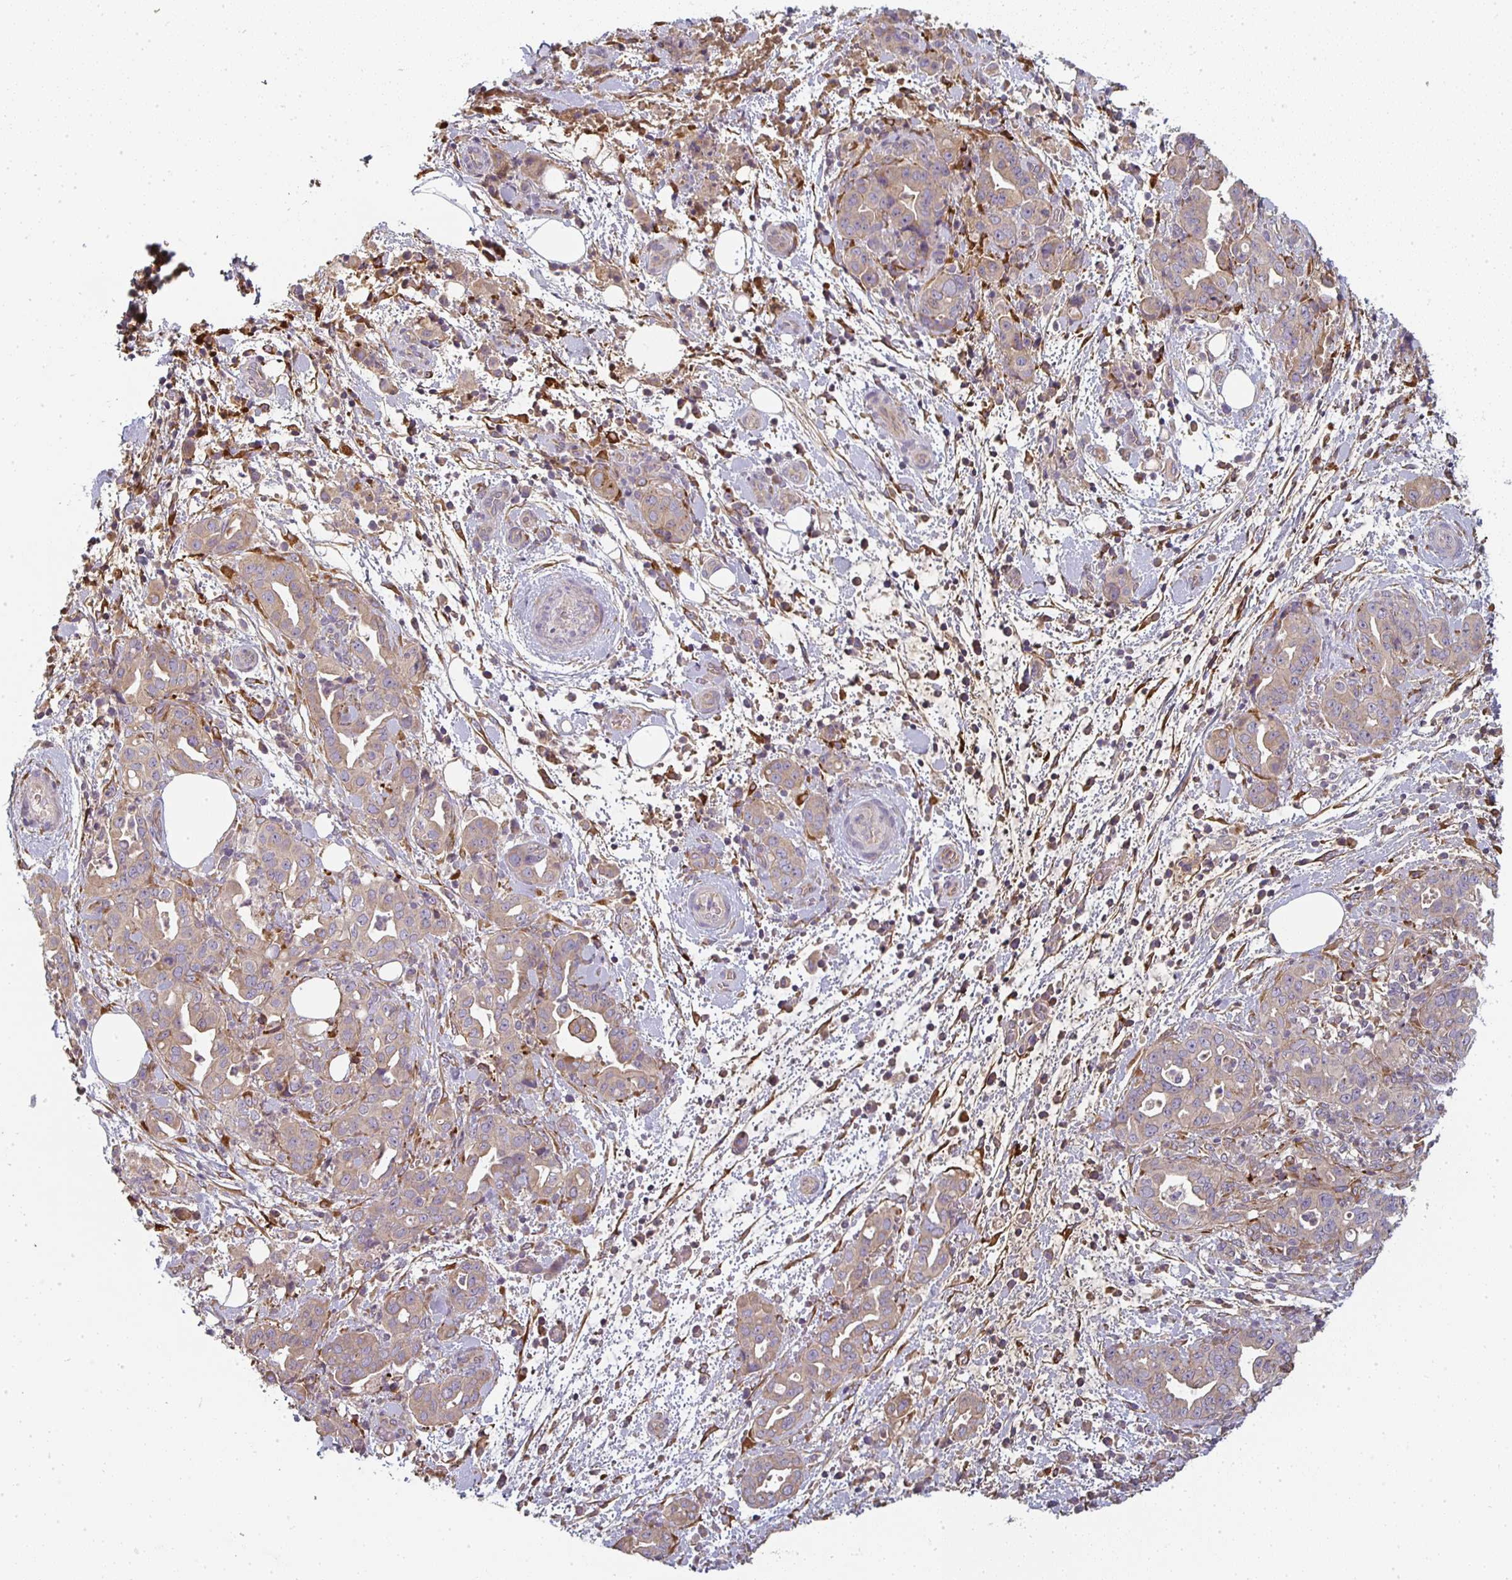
{"staining": {"intensity": "weak", "quantity": "25%-75%", "location": "cytoplasmic/membranous"}, "tissue": "pancreatic cancer", "cell_type": "Tumor cells", "image_type": "cancer", "snomed": [{"axis": "morphology", "description": "Normal tissue, NOS"}, {"axis": "morphology", "description": "Adenocarcinoma, NOS"}, {"axis": "topography", "description": "Lymph node"}, {"axis": "topography", "description": "Pancreas"}], "caption": "Pancreatic adenocarcinoma tissue exhibits weak cytoplasmic/membranous expression in about 25%-75% of tumor cells, visualized by immunohistochemistry.", "gene": "CTHRC1", "patient": {"sex": "female", "age": 67}}